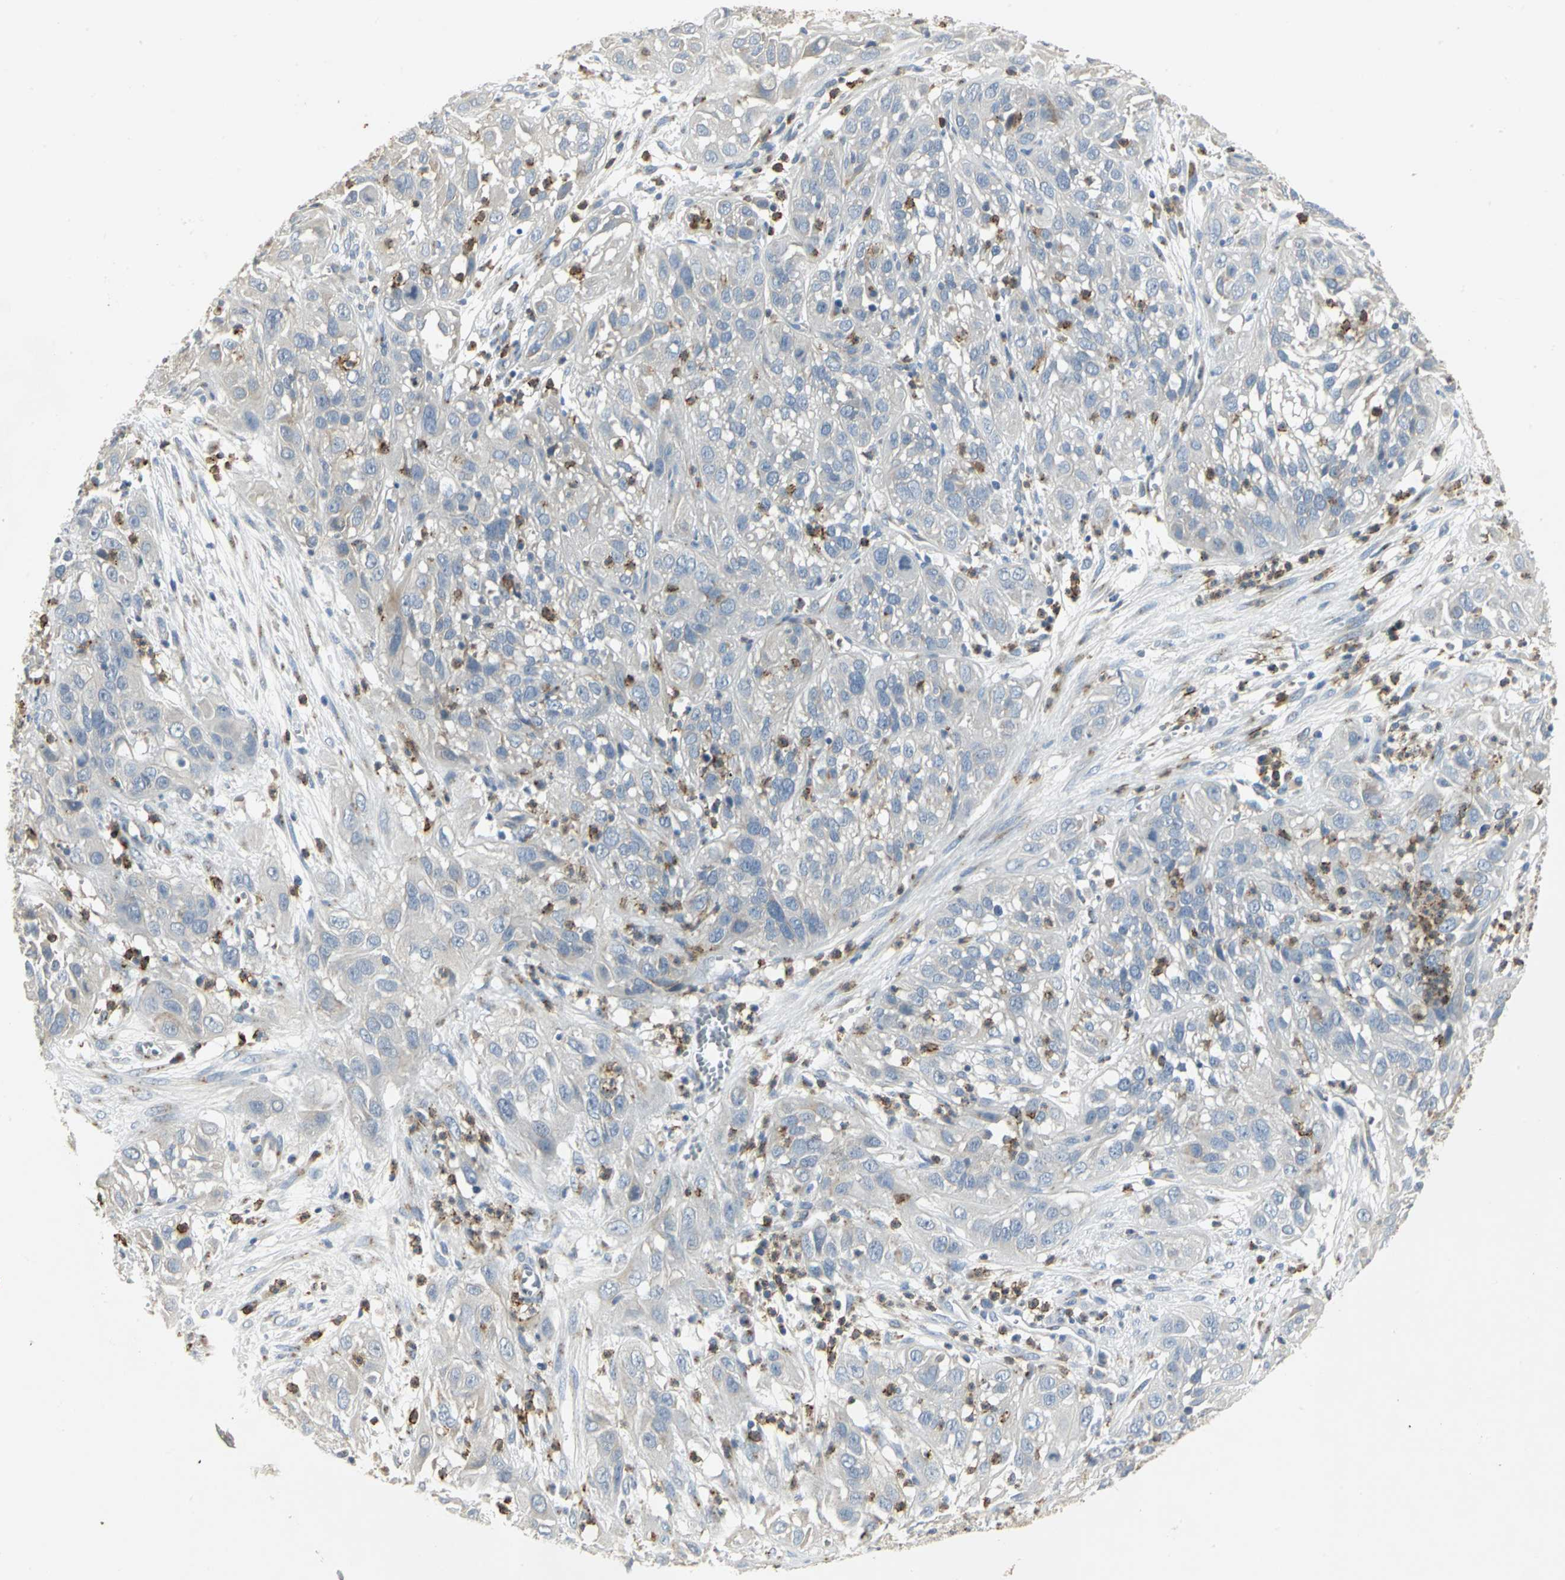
{"staining": {"intensity": "weak", "quantity": "<25%", "location": "cytoplasmic/membranous"}, "tissue": "cervical cancer", "cell_type": "Tumor cells", "image_type": "cancer", "snomed": [{"axis": "morphology", "description": "Squamous cell carcinoma, NOS"}, {"axis": "topography", "description": "Cervix"}], "caption": "Squamous cell carcinoma (cervical) was stained to show a protein in brown. There is no significant expression in tumor cells. (Stains: DAB immunohistochemistry with hematoxylin counter stain, Microscopy: brightfield microscopy at high magnification).", "gene": "TM9SF2", "patient": {"sex": "female", "age": 32}}